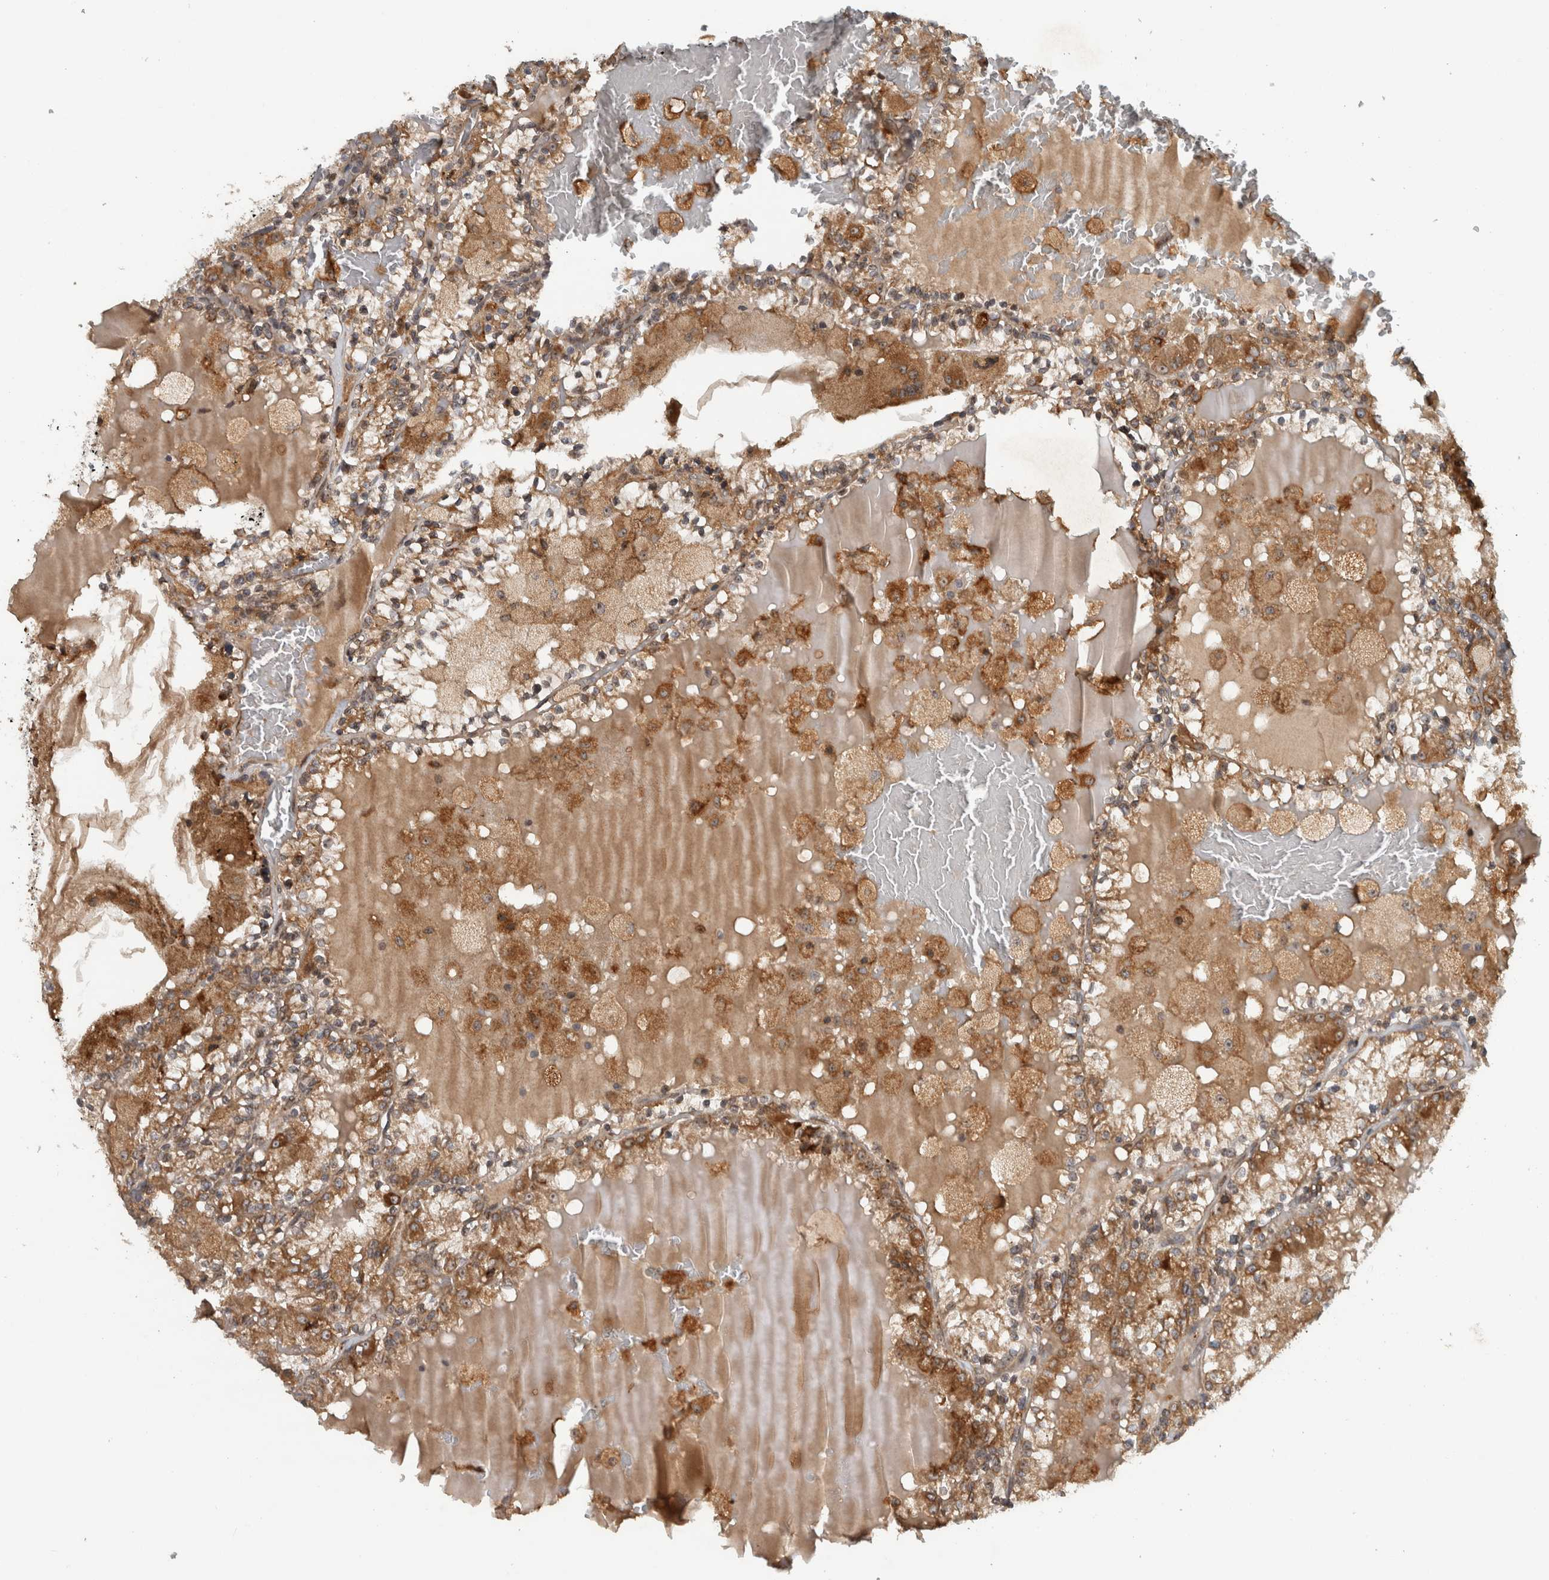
{"staining": {"intensity": "moderate", "quantity": ">75%", "location": "cytoplasmic/membranous"}, "tissue": "renal cancer", "cell_type": "Tumor cells", "image_type": "cancer", "snomed": [{"axis": "morphology", "description": "Adenocarcinoma, NOS"}, {"axis": "topography", "description": "Kidney"}], "caption": "Brown immunohistochemical staining in human renal cancer (adenocarcinoma) shows moderate cytoplasmic/membranous expression in about >75% of tumor cells. (DAB IHC, brown staining for protein, blue staining for nuclei).", "gene": "GPR137B", "patient": {"sex": "female", "age": 56}}